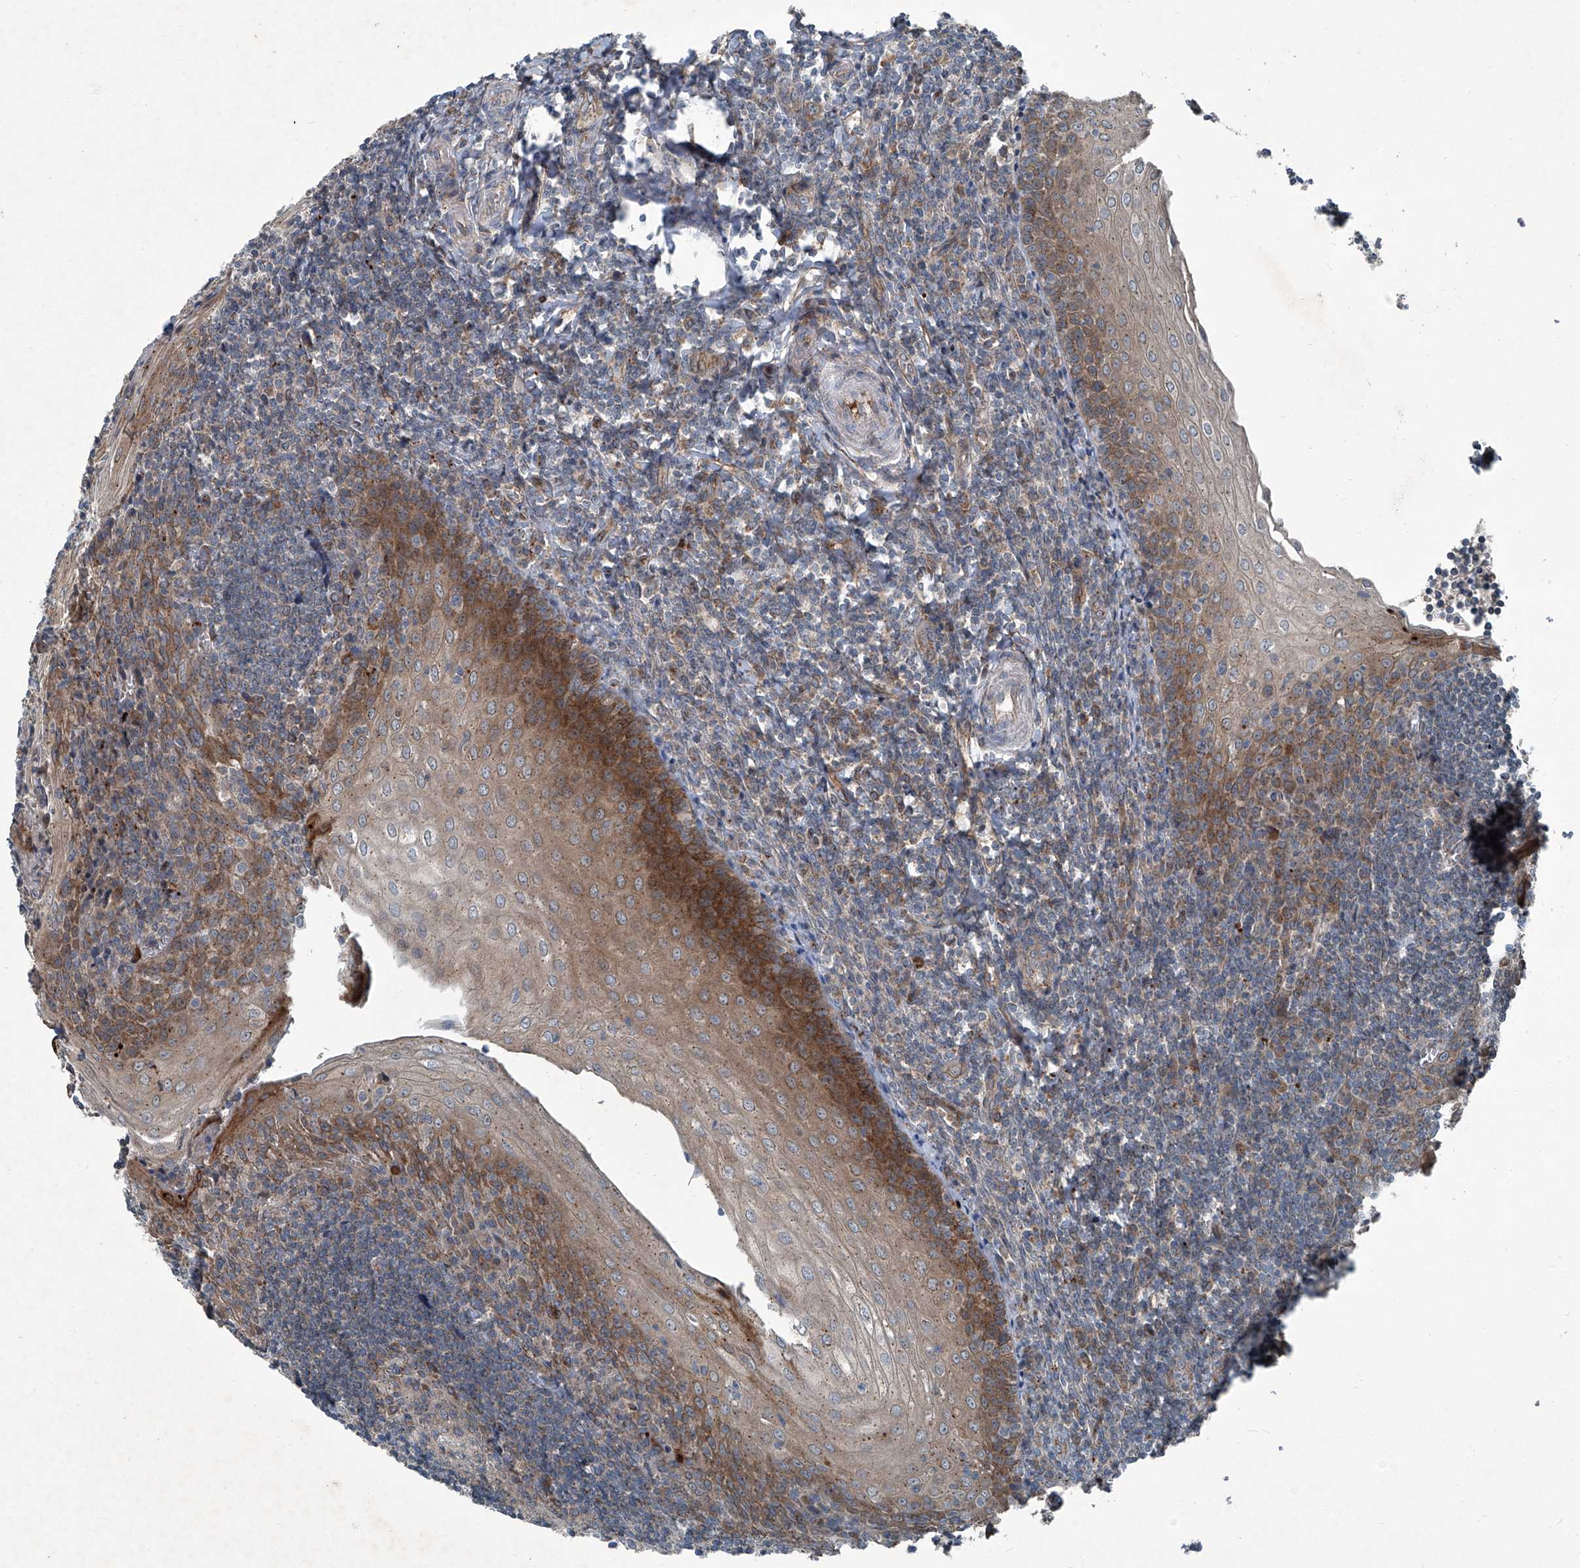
{"staining": {"intensity": "weak", "quantity": "25%-75%", "location": "cytoplasmic/membranous"}, "tissue": "tonsil", "cell_type": "Germinal center cells", "image_type": "normal", "snomed": [{"axis": "morphology", "description": "Normal tissue, NOS"}, {"axis": "topography", "description": "Tonsil"}], "caption": "Weak cytoplasmic/membranous positivity for a protein is seen in approximately 25%-75% of germinal center cells of normal tonsil using immunohistochemistry (IHC).", "gene": "SENP2", "patient": {"sex": "male", "age": 27}}